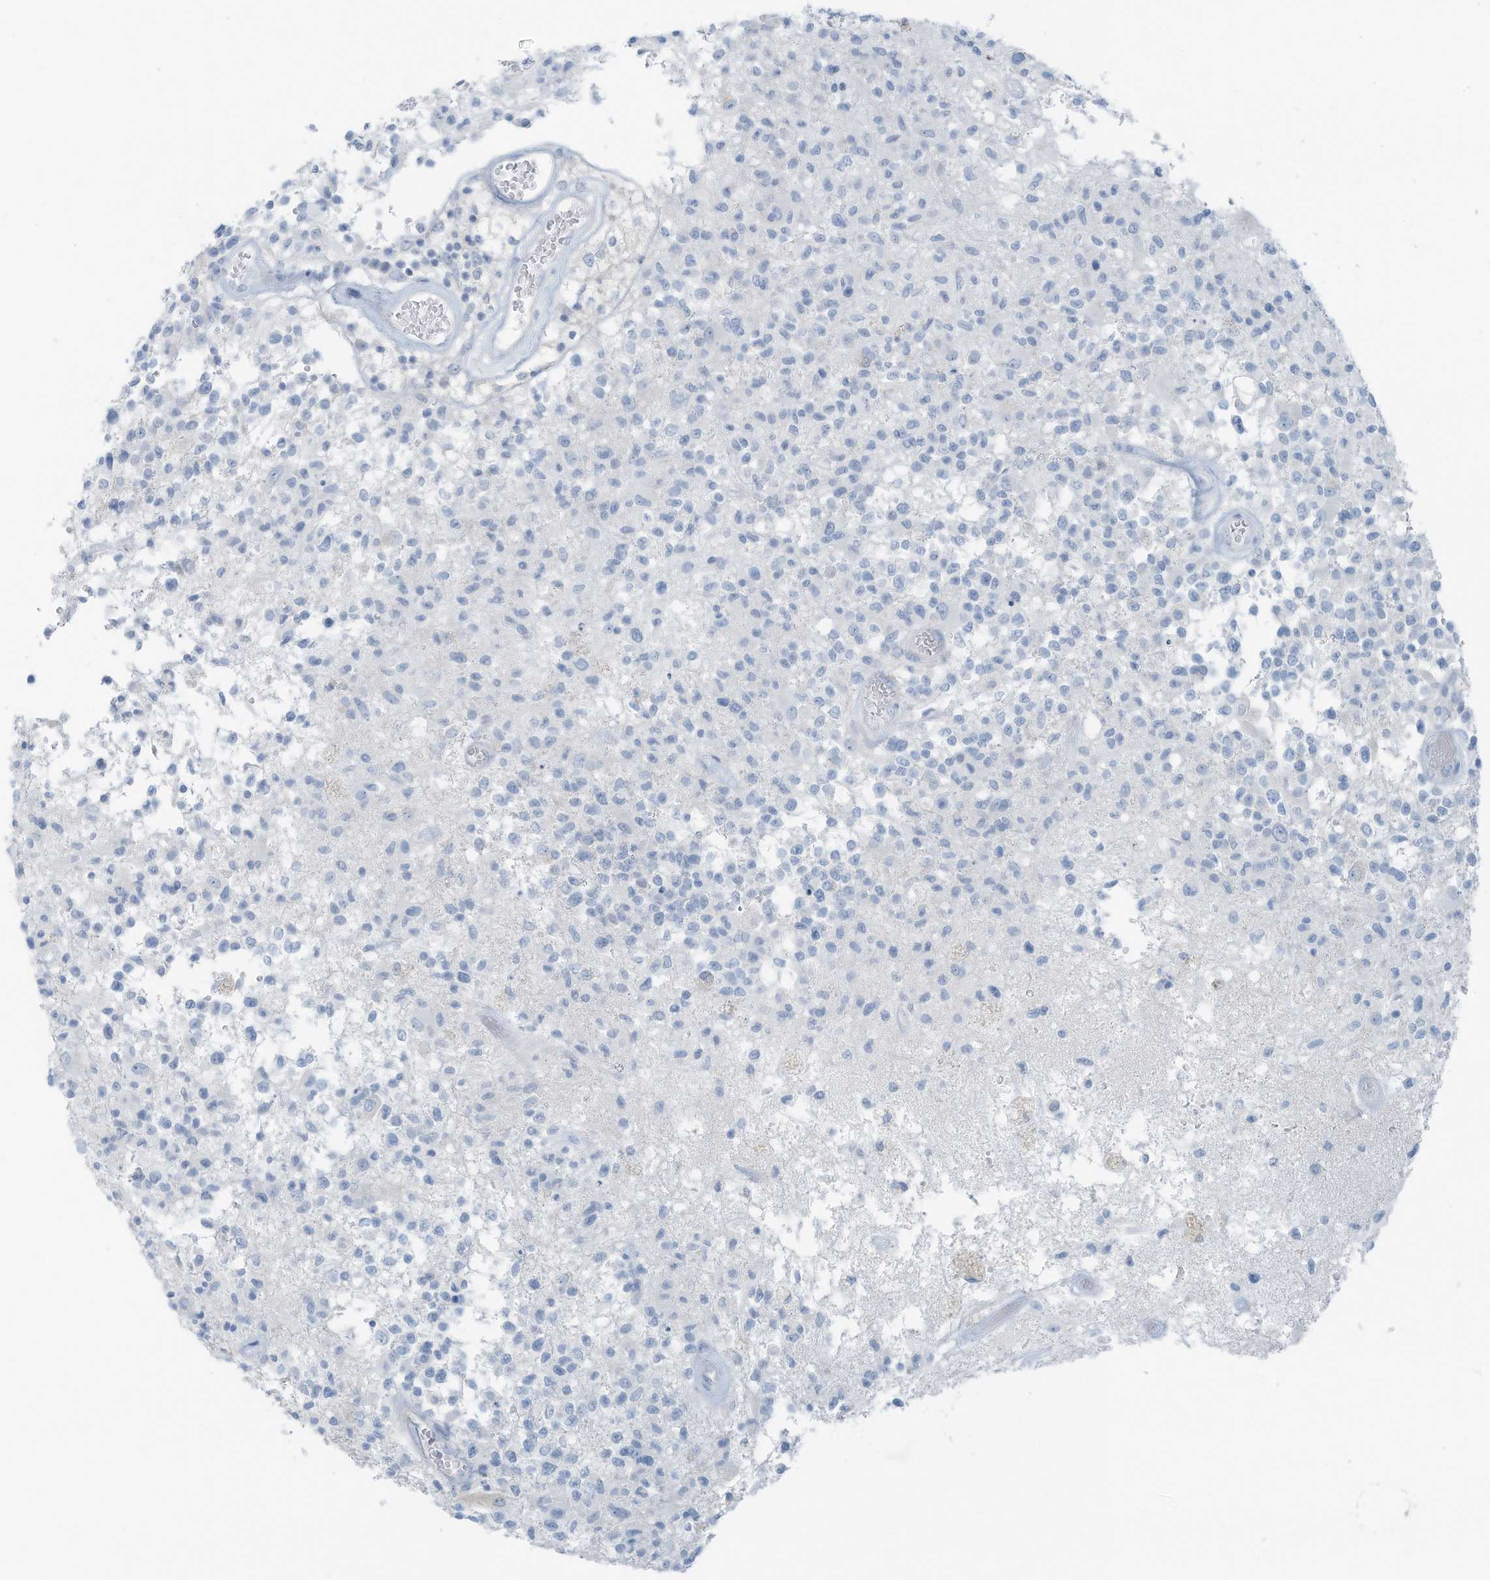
{"staining": {"intensity": "negative", "quantity": "none", "location": "none"}, "tissue": "glioma", "cell_type": "Tumor cells", "image_type": "cancer", "snomed": [{"axis": "morphology", "description": "Glioma, malignant, High grade"}, {"axis": "morphology", "description": "Glioblastoma, NOS"}, {"axis": "topography", "description": "Brain"}], "caption": "DAB (3,3'-diaminobenzidine) immunohistochemical staining of glioma demonstrates no significant positivity in tumor cells.", "gene": "SLC25A43", "patient": {"sex": "male", "age": 60}}